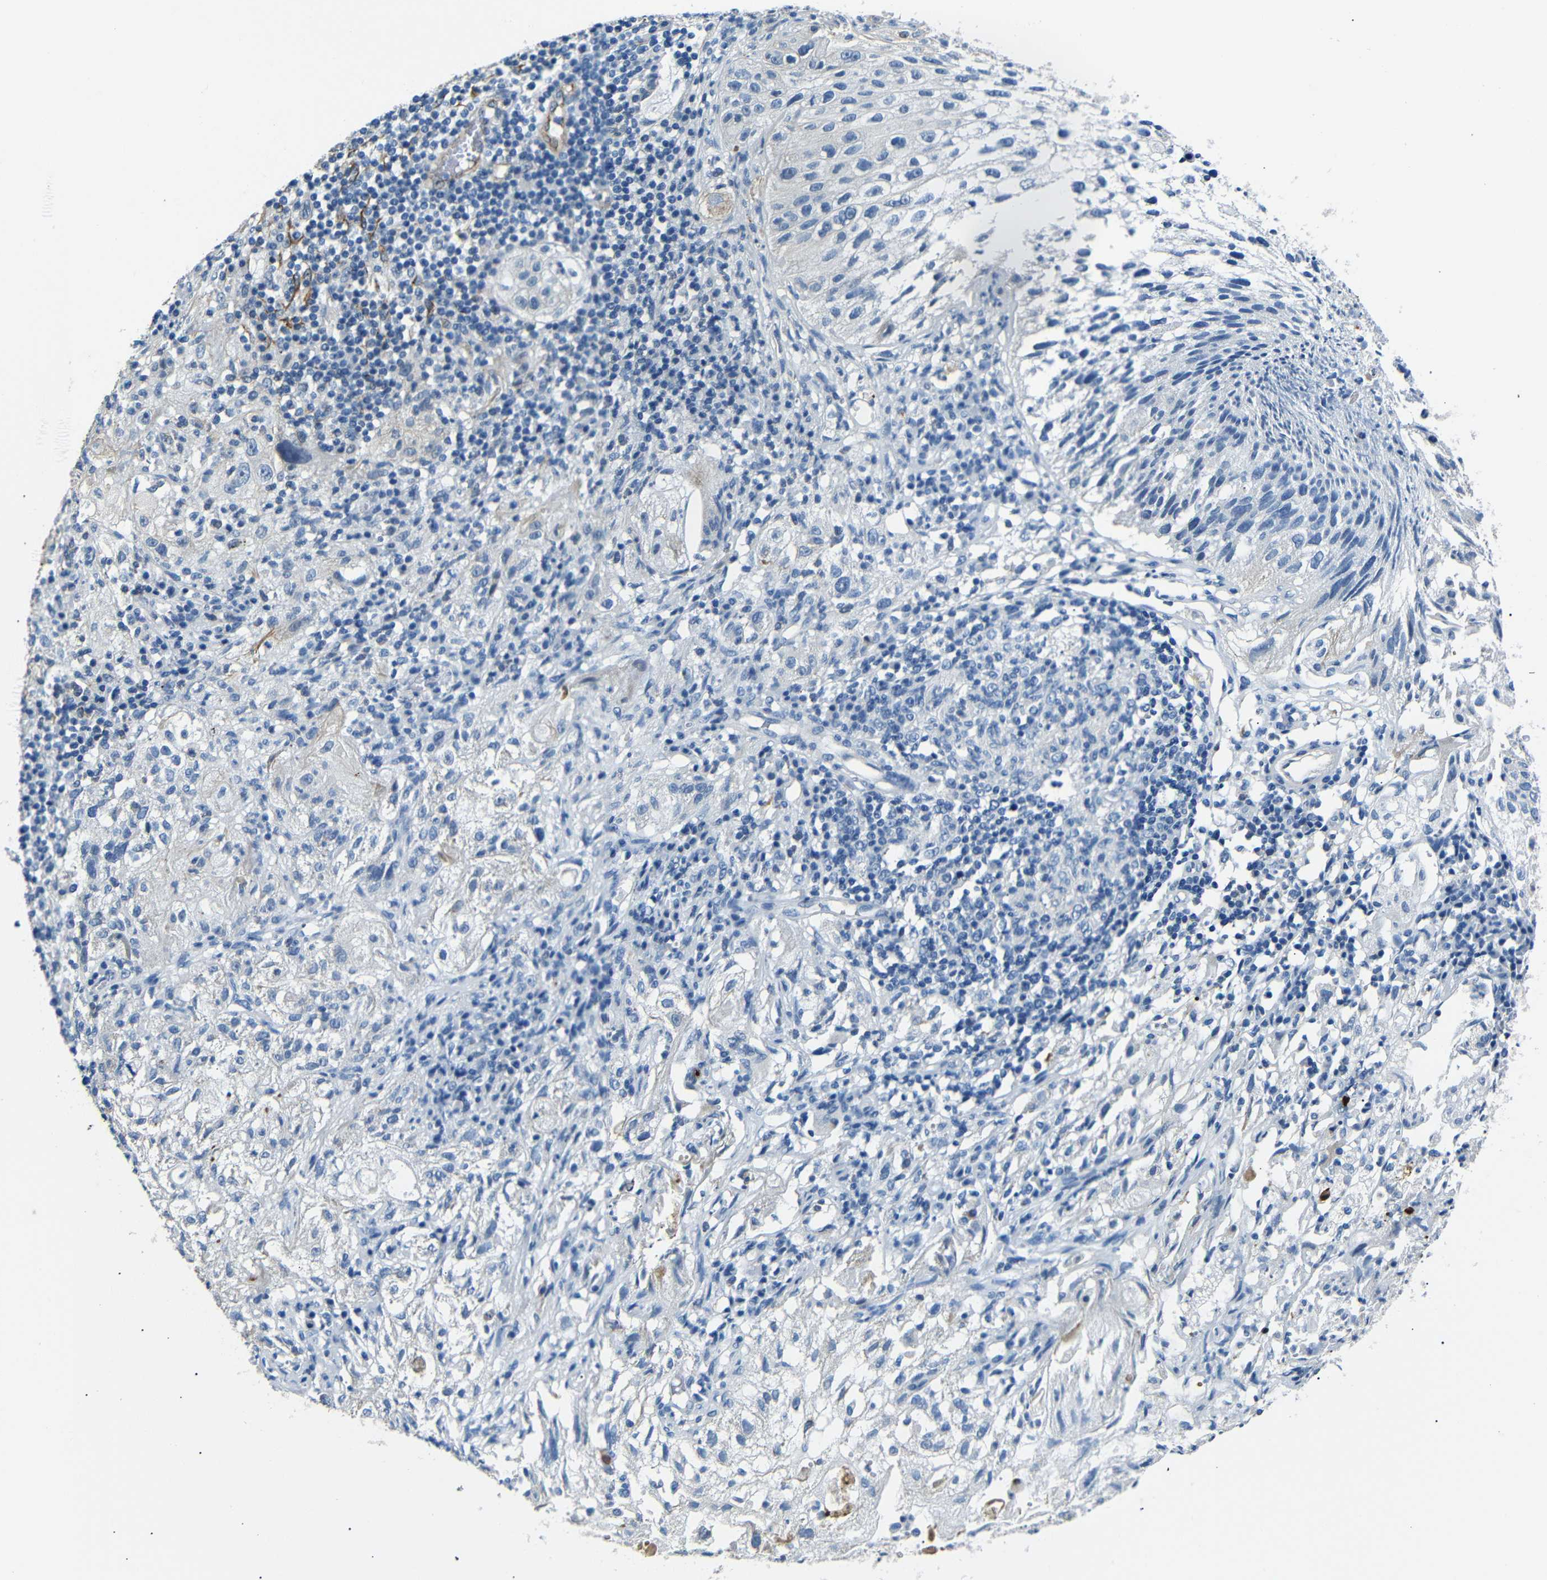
{"staining": {"intensity": "negative", "quantity": "none", "location": "none"}, "tissue": "lung cancer", "cell_type": "Tumor cells", "image_type": "cancer", "snomed": [{"axis": "morphology", "description": "Inflammation, NOS"}, {"axis": "morphology", "description": "Squamous cell carcinoma, NOS"}, {"axis": "topography", "description": "Lymph node"}, {"axis": "topography", "description": "Soft tissue"}, {"axis": "topography", "description": "Lung"}], "caption": "High power microscopy image of an immunohistochemistry (IHC) photomicrograph of lung cancer, revealing no significant staining in tumor cells. The staining was performed using DAB (3,3'-diaminobenzidine) to visualize the protein expression in brown, while the nuclei were stained in blue with hematoxylin (Magnification: 20x).", "gene": "TAFA1", "patient": {"sex": "male", "age": 66}}